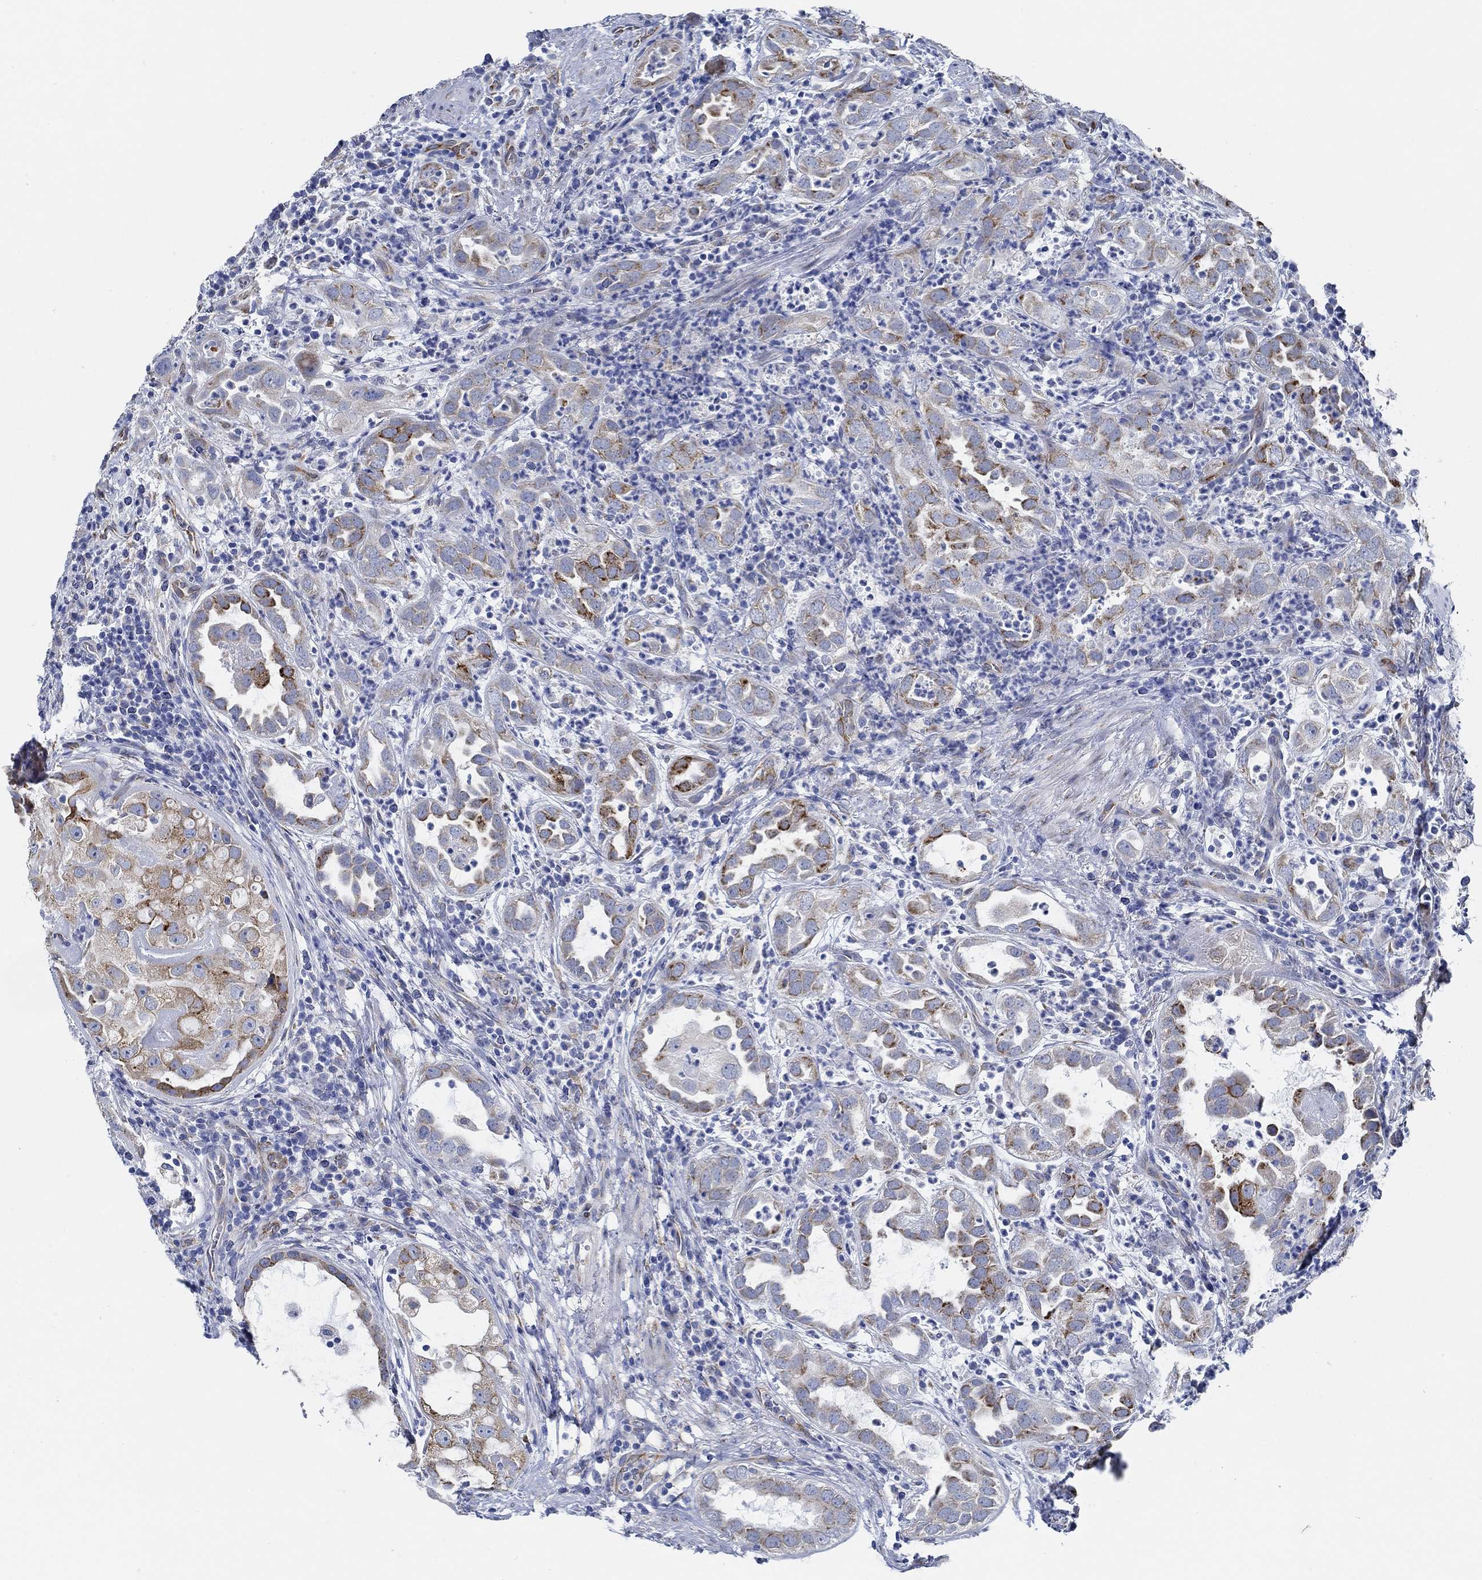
{"staining": {"intensity": "strong", "quantity": "25%-75%", "location": "cytoplasmic/membranous"}, "tissue": "urothelial cancer", "cell_type": "Tumor cells", "image_type": "cancer", "snomed": [{"axis": "morphology", "description": "Urothelial carcinoma, High grade"}, {"axis": "topography", "description": "Urinary bladder"}], "caption": "Strong cytoplasmic/membranous expression is present in approximately 25%-75% of tumor cells in urothelial cancer.", "gene": "HECW2", "patient": {"sex": "female", "age": 41}}